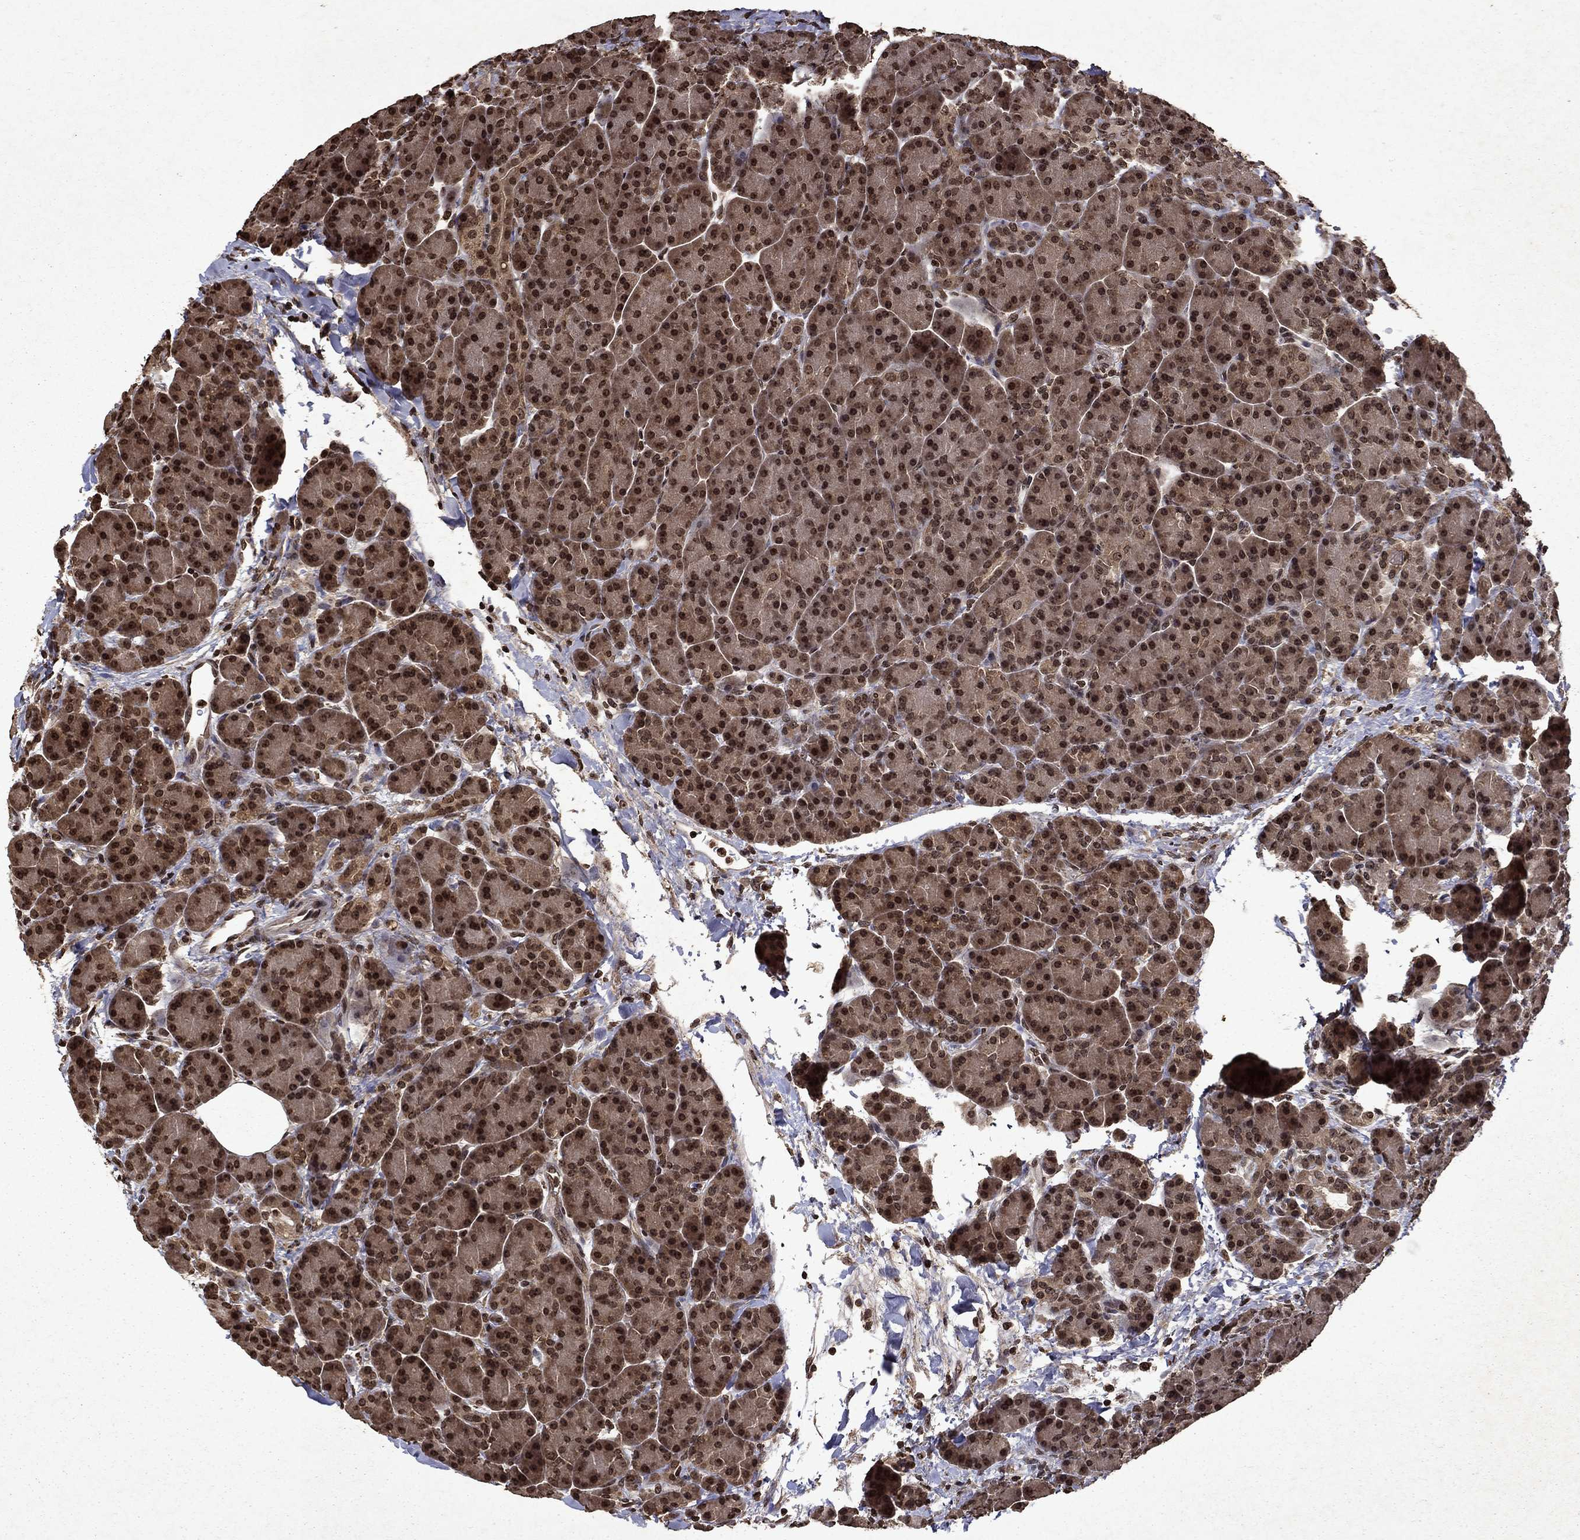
{"staining": {"intensity": "strong", "quantity": "25%-75%", "location": "cytoplasmic/membranous,nuclear"}, "tissue": "pancreas", "cell_type": "Exocrine glandular cells", "image_type": "normal", "snomed": [{"axis": "morphology", "description": "Normal tissue, NOS"}, {"axis": "topography", "description": "Pancreas"}], "caption": "Brown immunohistochemical staining in normal pancreas exhibits strong cytoplasmic/membranous,nuclear staining in about 25%-75% of exocrine glandular cells. (DAB IHC, brown staining for protein, blue staining for nuclei).", "gene": "PIN4", "patient": {"sex": "female", "age": 63}}